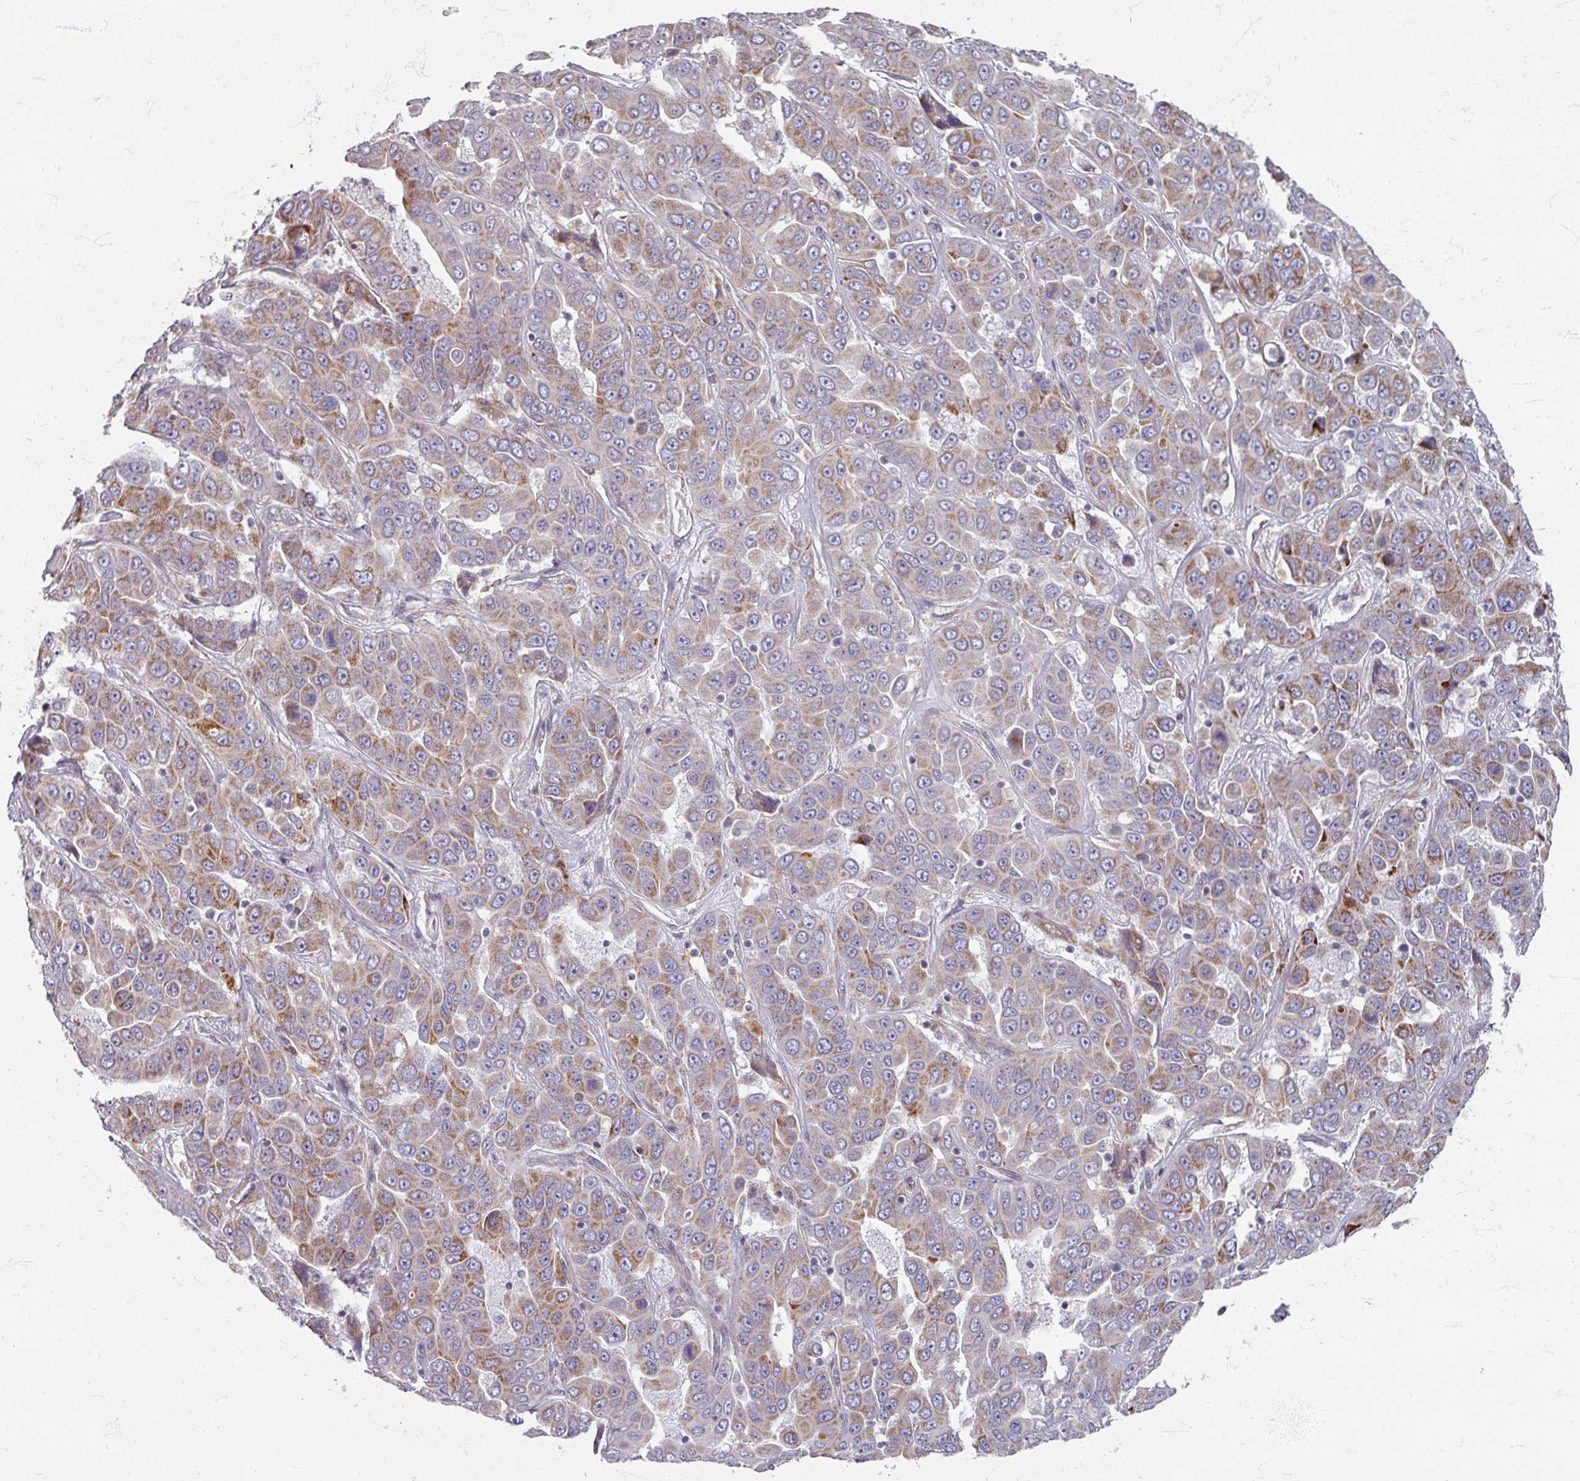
{"staining": {"intensity": "moderate", "quantity": "25%-75%", "location": "cytoplasmic/membranous"}, "tissue": "liver cancer", "cell_type": "Tumor cells", "image_type": "cancer", "snomed": [{"axis": "morphology", "description": "Cholangiocarcinoma"}, {"axis": "topography", "description": "Liver"}], "caption": "A brown stain labels moderate cytoplasmic/membranous positivity of a protein in liver cholangiocarcinoma tumor cells. The staining is performed using DAB (3,3'-diaminobenzidine) brown chromogen to label protein expression. The nuclei are counter-stained blue using hematoxylin.", "gene": "GABARAPL1", "patient": {"sex": "female", "age": 52}}